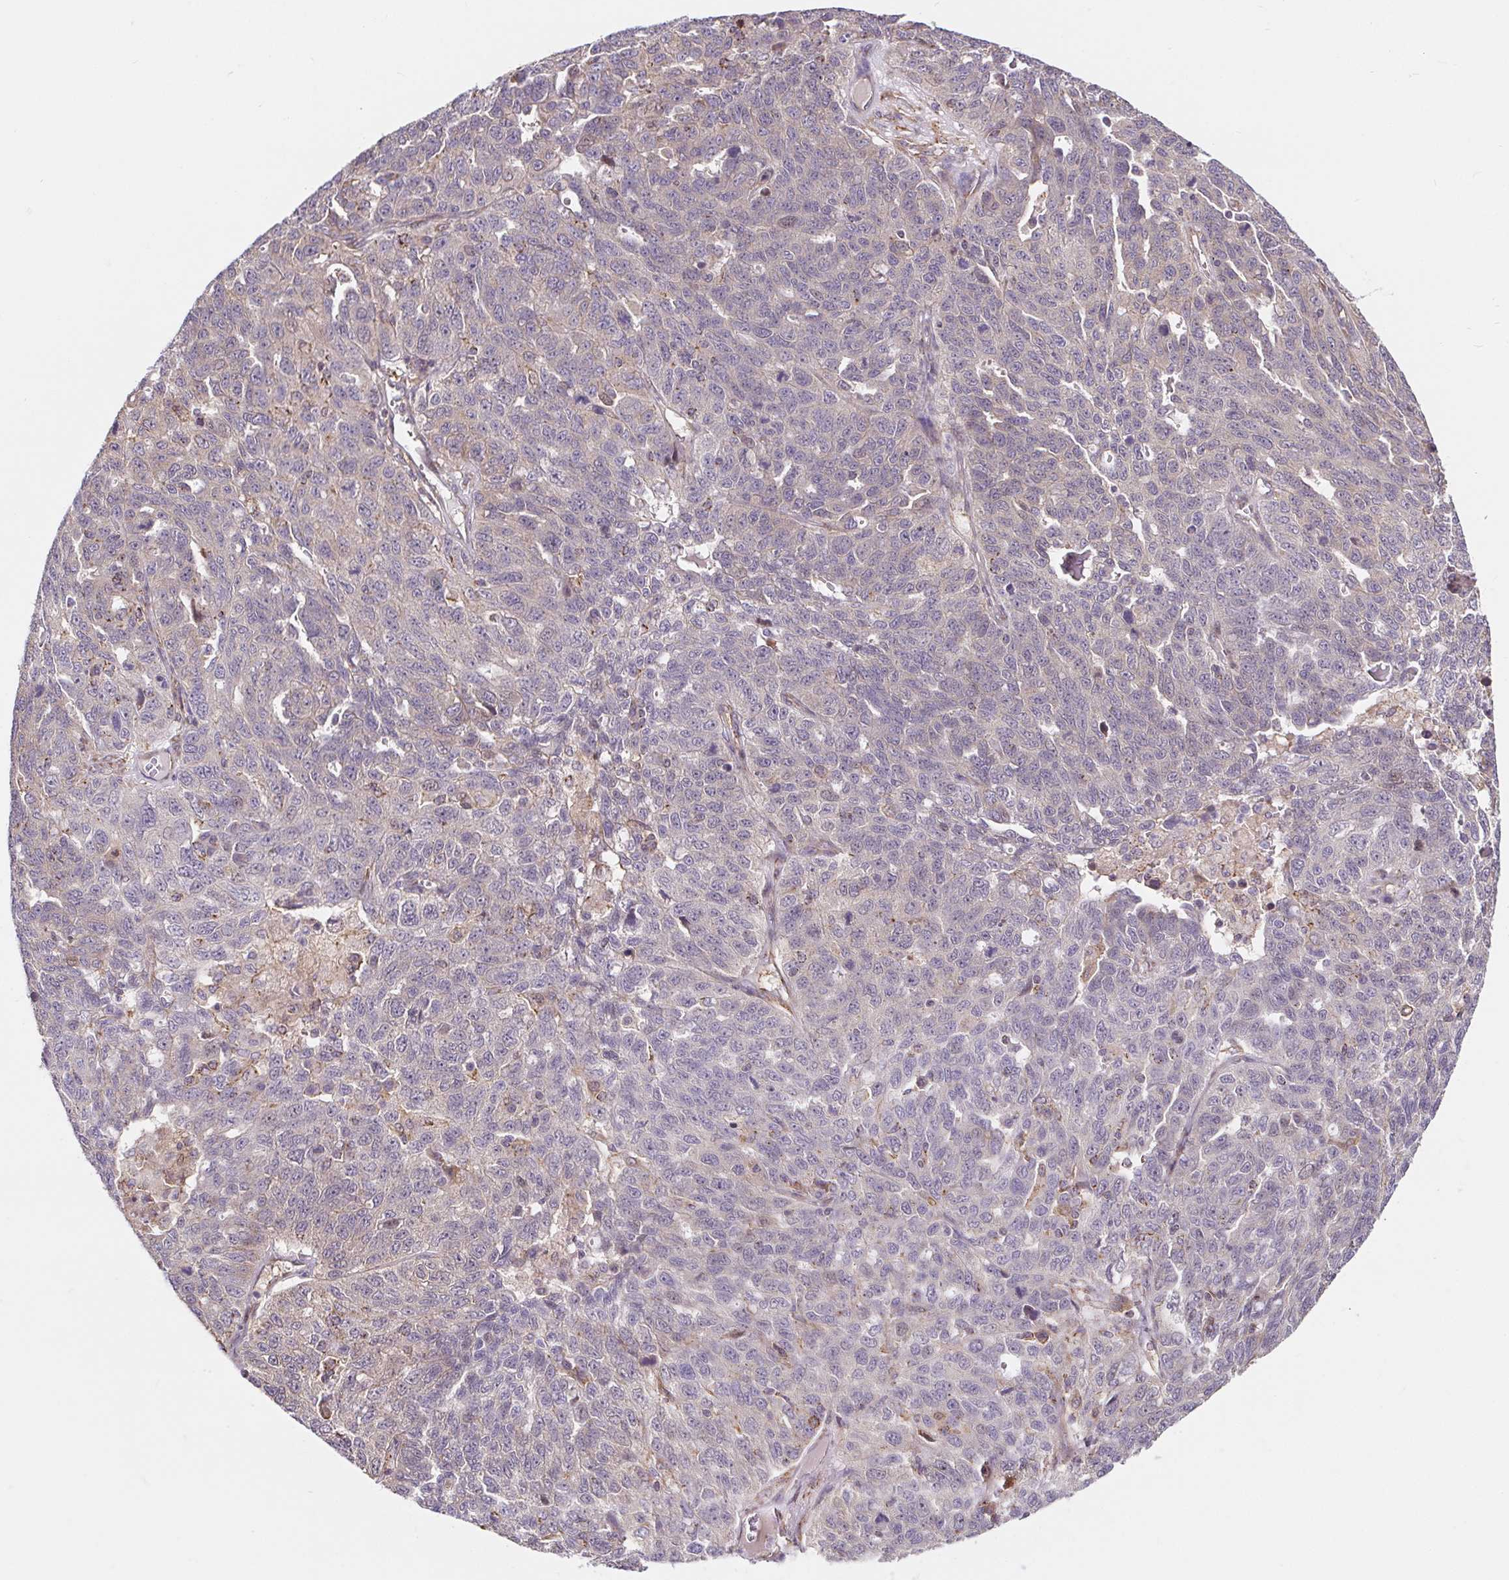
{"staining": {"intensity": "negative", "quantity": "none", "location": "none"}, "tissue": "ovarian cancer", "cell_type": "Tumor cells", "image_type": "cancer", "snomed": [{"axis": "morphology", "description": "Cystadenocarcinoma, serous, NOS"}, {"axis": "topography", "description": "Ovary"}], "caption": "Immunohistochemical staining of ovarian cancer (serous cystadenocarcinoma) shows no significant expression in tumor cells.", "gene": "LYPD5", "patient": {"sex": "female", "age": 71}}